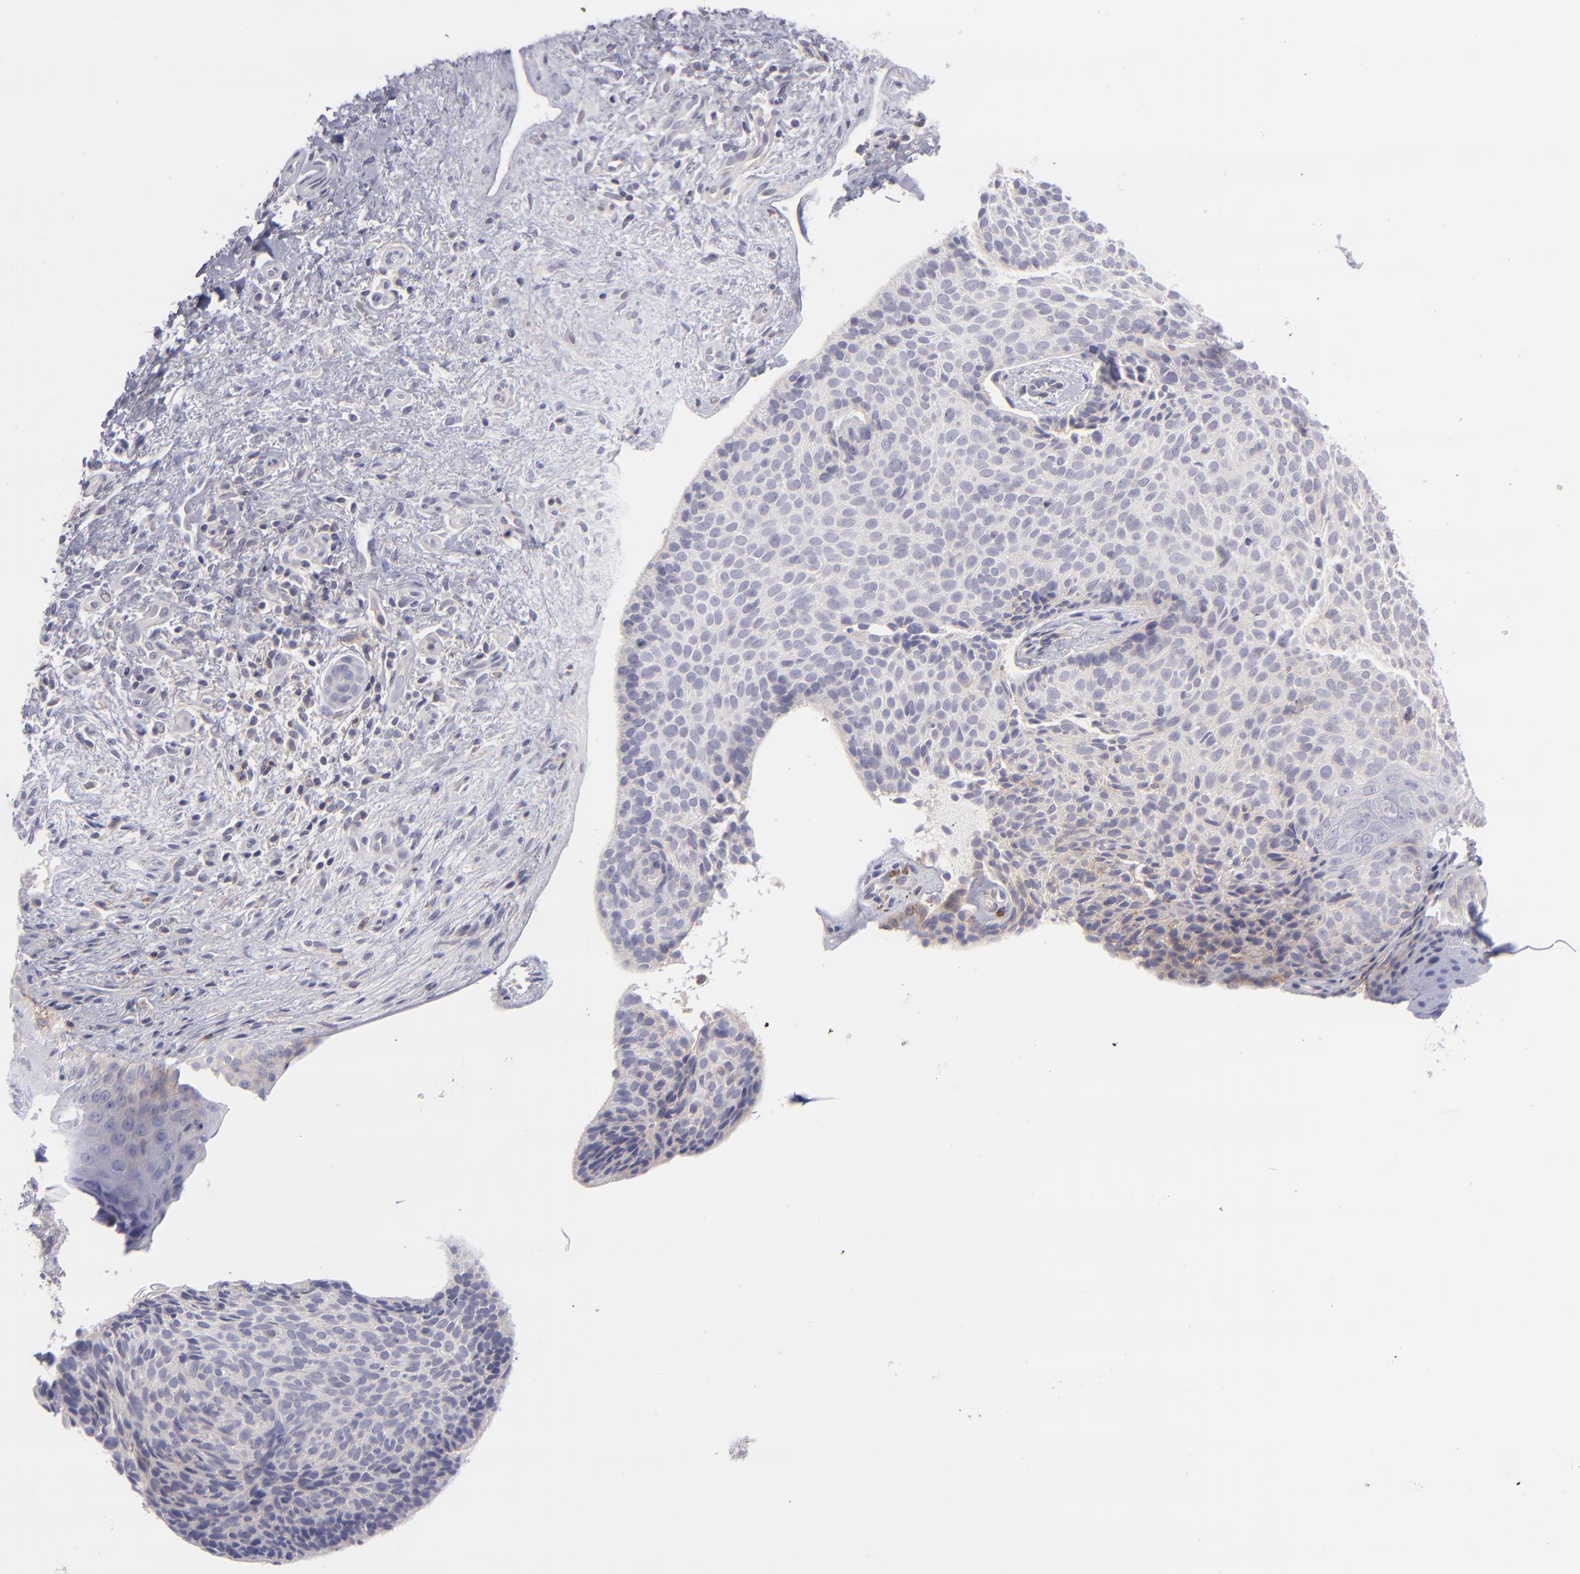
{"staining": {"intensity": "weak", "quantity": "<25%", "location": "cytoplasmic/membranous"}, "tissue": "skin cancer", "cell_type": "Tumor cells", "image_type": "cancer", "snomed": [{"axis": "morphology", "description": "Basal cell carcinoma"}, {"axis": "topography", "description": "Skin"}], "caption": "A high-resolution micrograph shows IHC staining of skin basal cell carcinoma, which demonstrates no significant staining in tumor cells.", "gene": "BSG", "patient": {"sex": "female", "age": 78}}